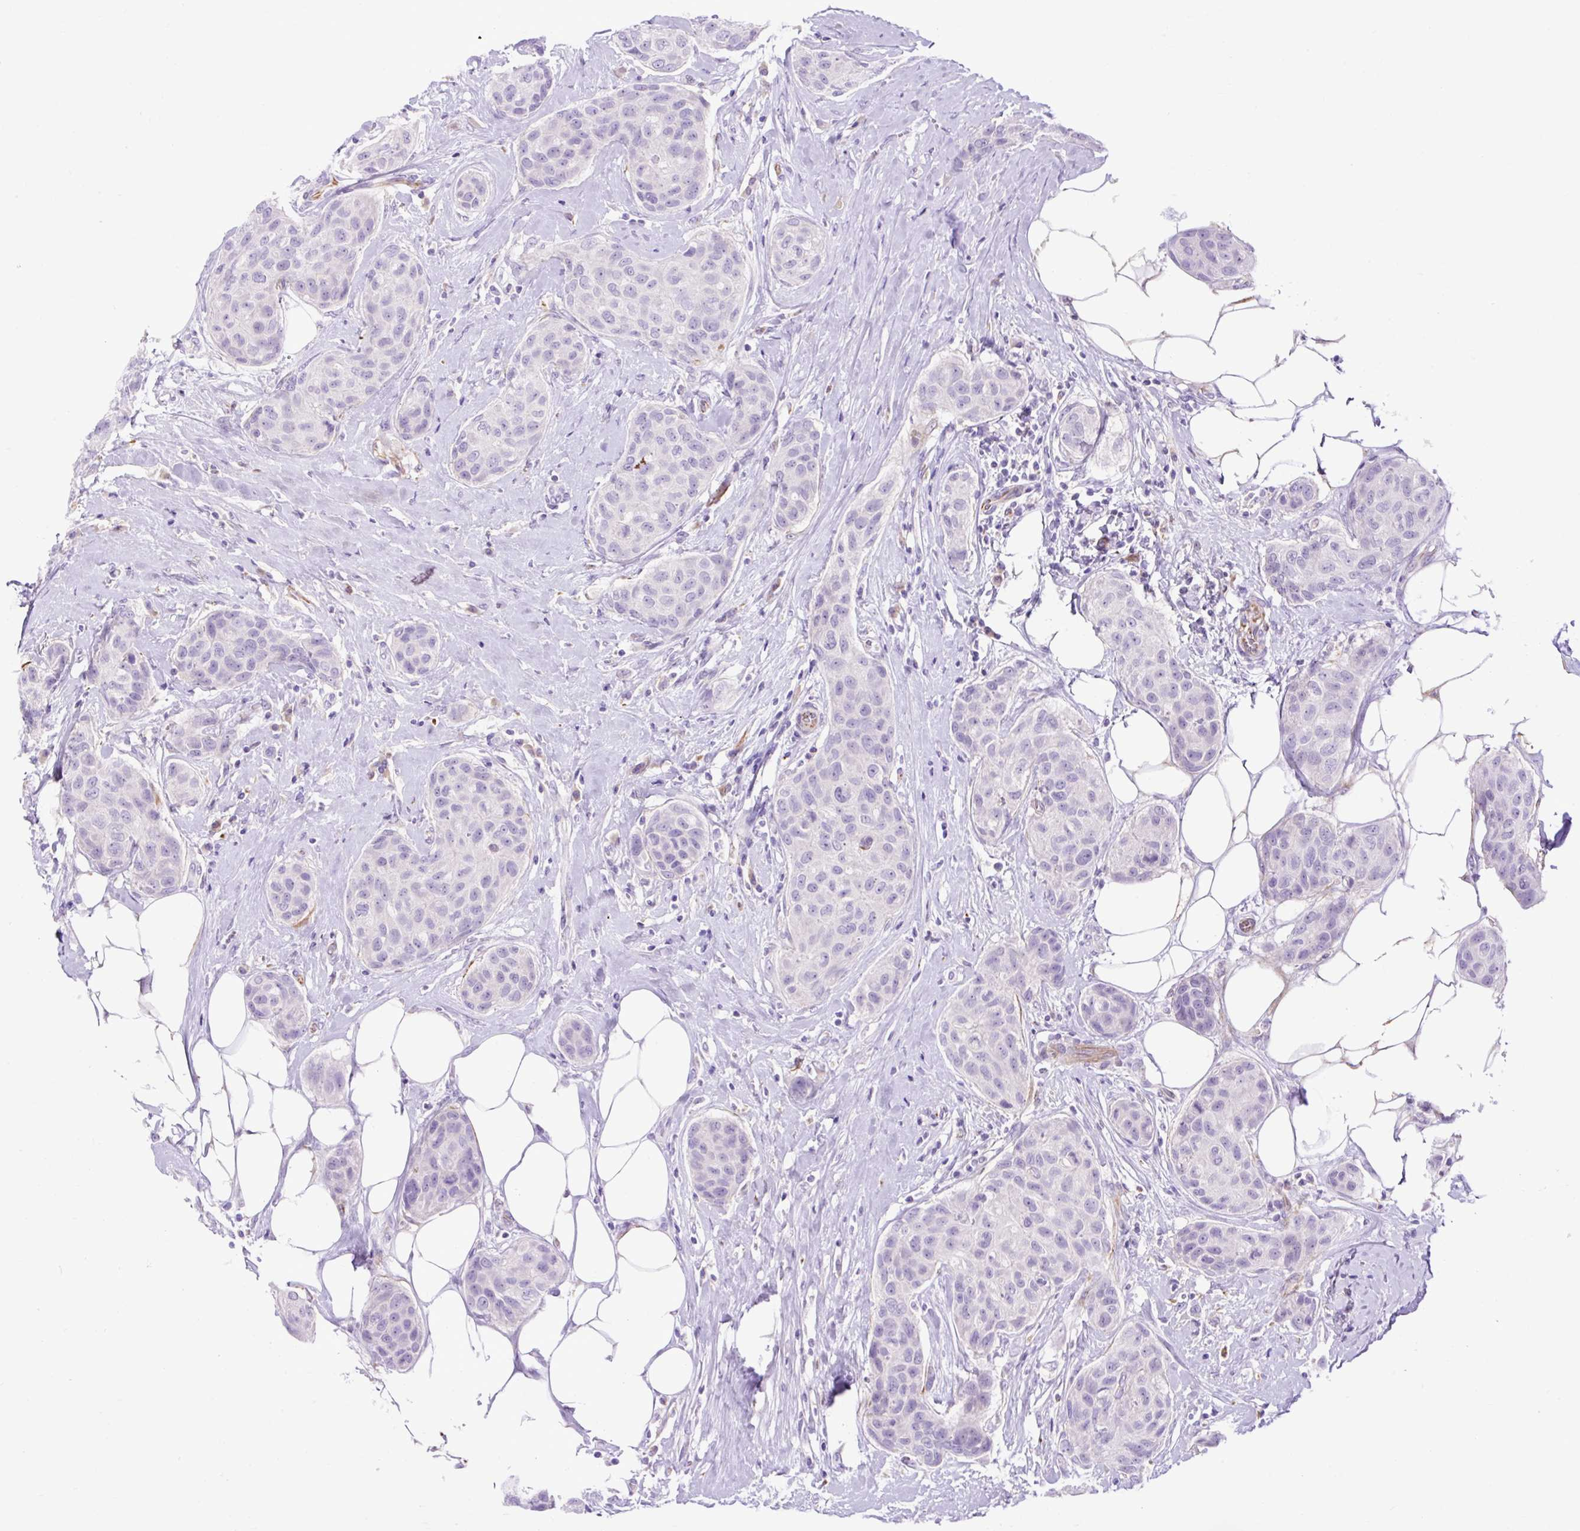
{"staining": {"intensity": "negative", "quantity": "none", "location": "none"}, "tissue": "breast cancer", "cell_type": "Tumor cells", "image_type": "cancer", "snomed": [{"axis": "morphology", "description": "Duct carcinoma"}, {"axis": "topography", "description": "Breast"}, {"axis": "topography", "description": "Lymph node"}], "caption": "Tumor cells are negative for protein expression in human breast invasive ductal carcinoma. The staining was performed using DAB (3,3'-diaminobenzidine) to visualize the protein expression in brown, while the nuclei were stained in blue with hematoxylin (Magnification: 20x).", "gene": "SPTBN5", "patient": {"sex": "female", "age": 80}}